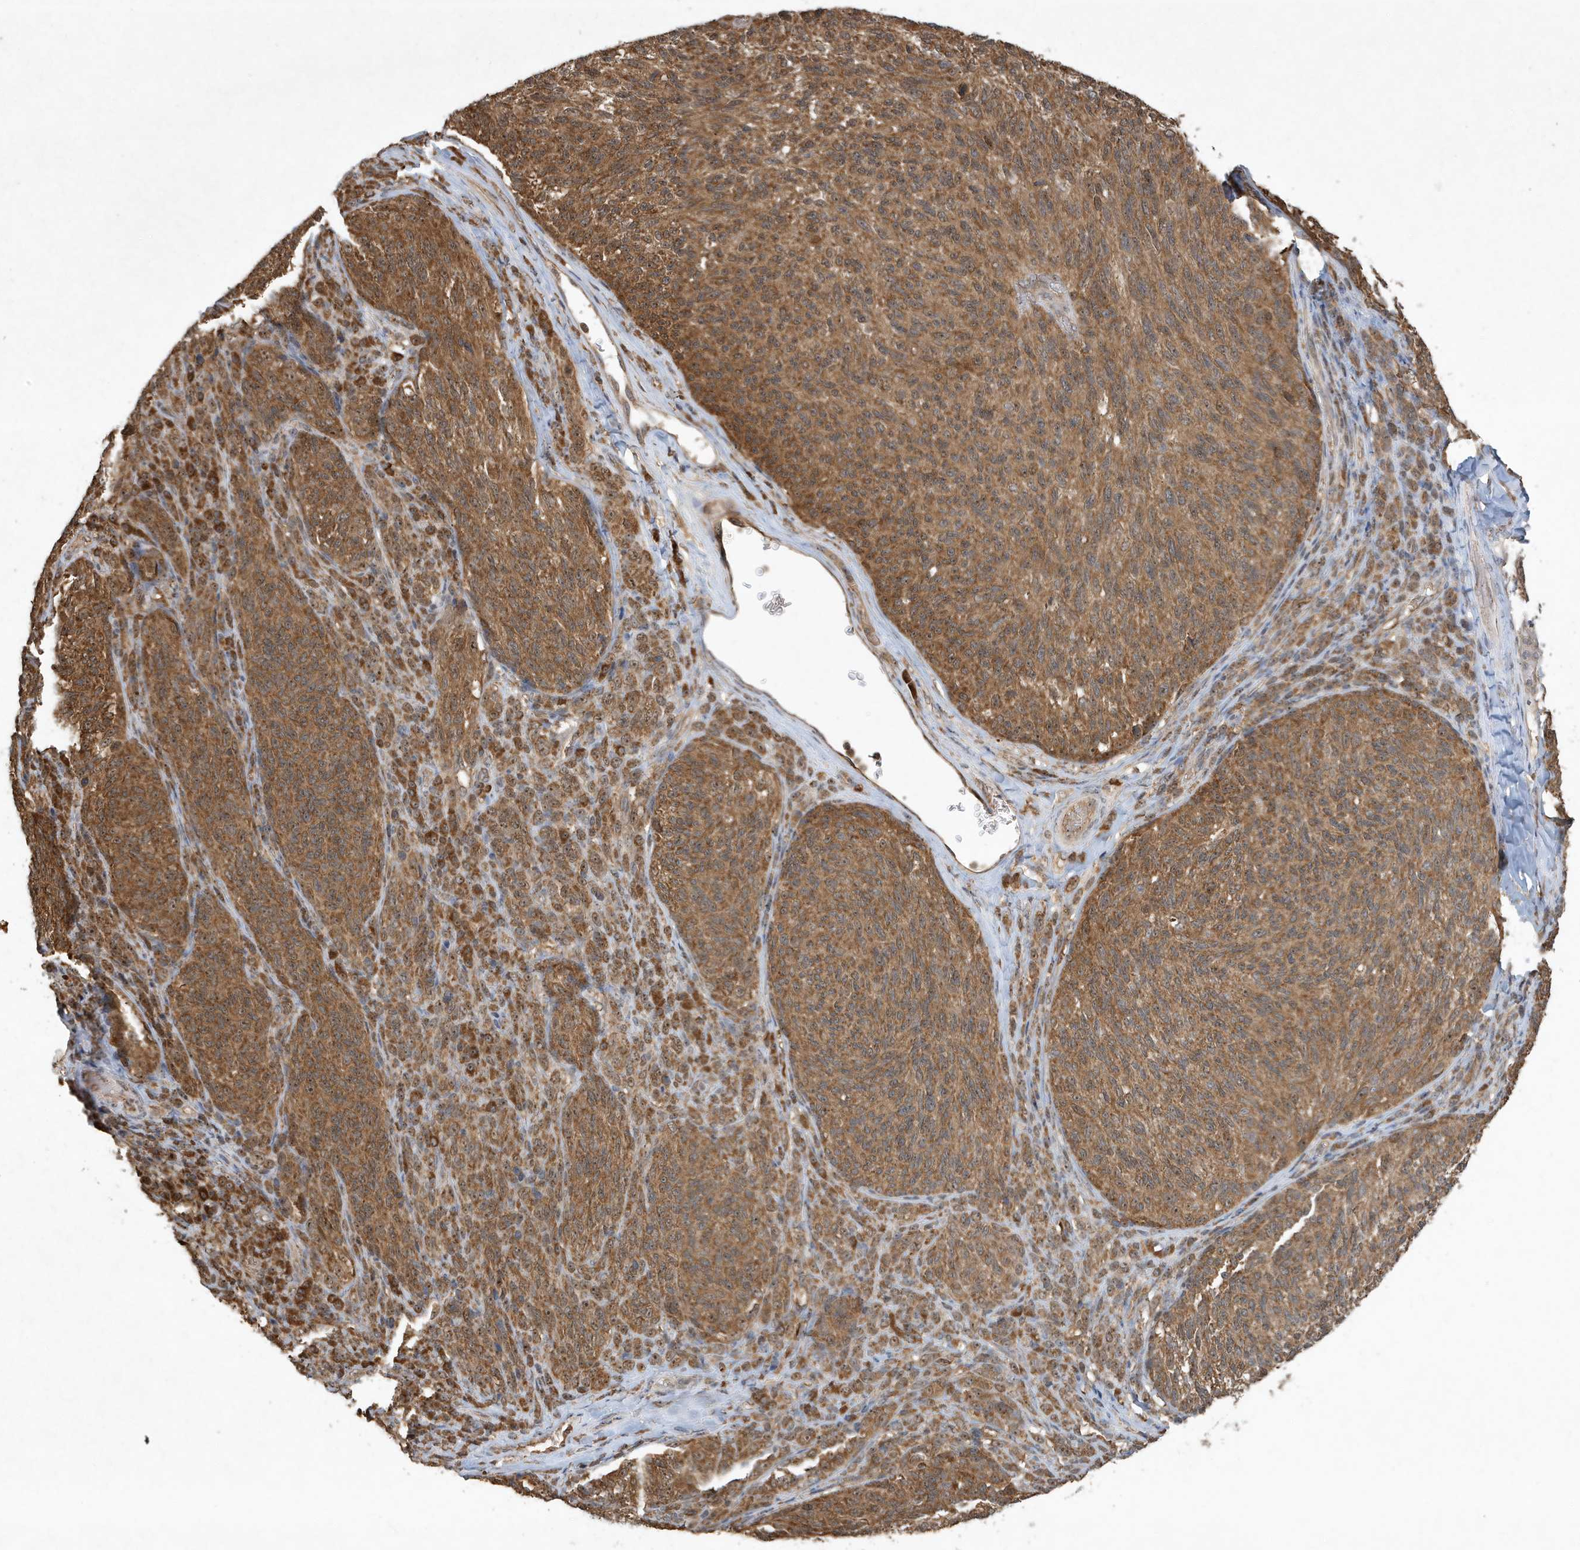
{"staining": {"intensity": "moderate", "quantity": ">75%", "location": "cytoplasmic/membranous,nuclear"}, "tissue": "melanoma", "cell_type": "Tumor cells", "image_type": "cancer", "snomed": [{"axis": "morphology", "description": "Malignant melanoma, NOS"}, {"axis": "topography", "description": "Skin"}], "caption": "There is medium levels of moderate cytoplasmic/membranous and nuclear staining in tumor cells of melanoma, as demonstrated by immunohistochemical staining (brown color).", "gene": "ABCB9", "patient": {"sex": "female", "age": 73}}